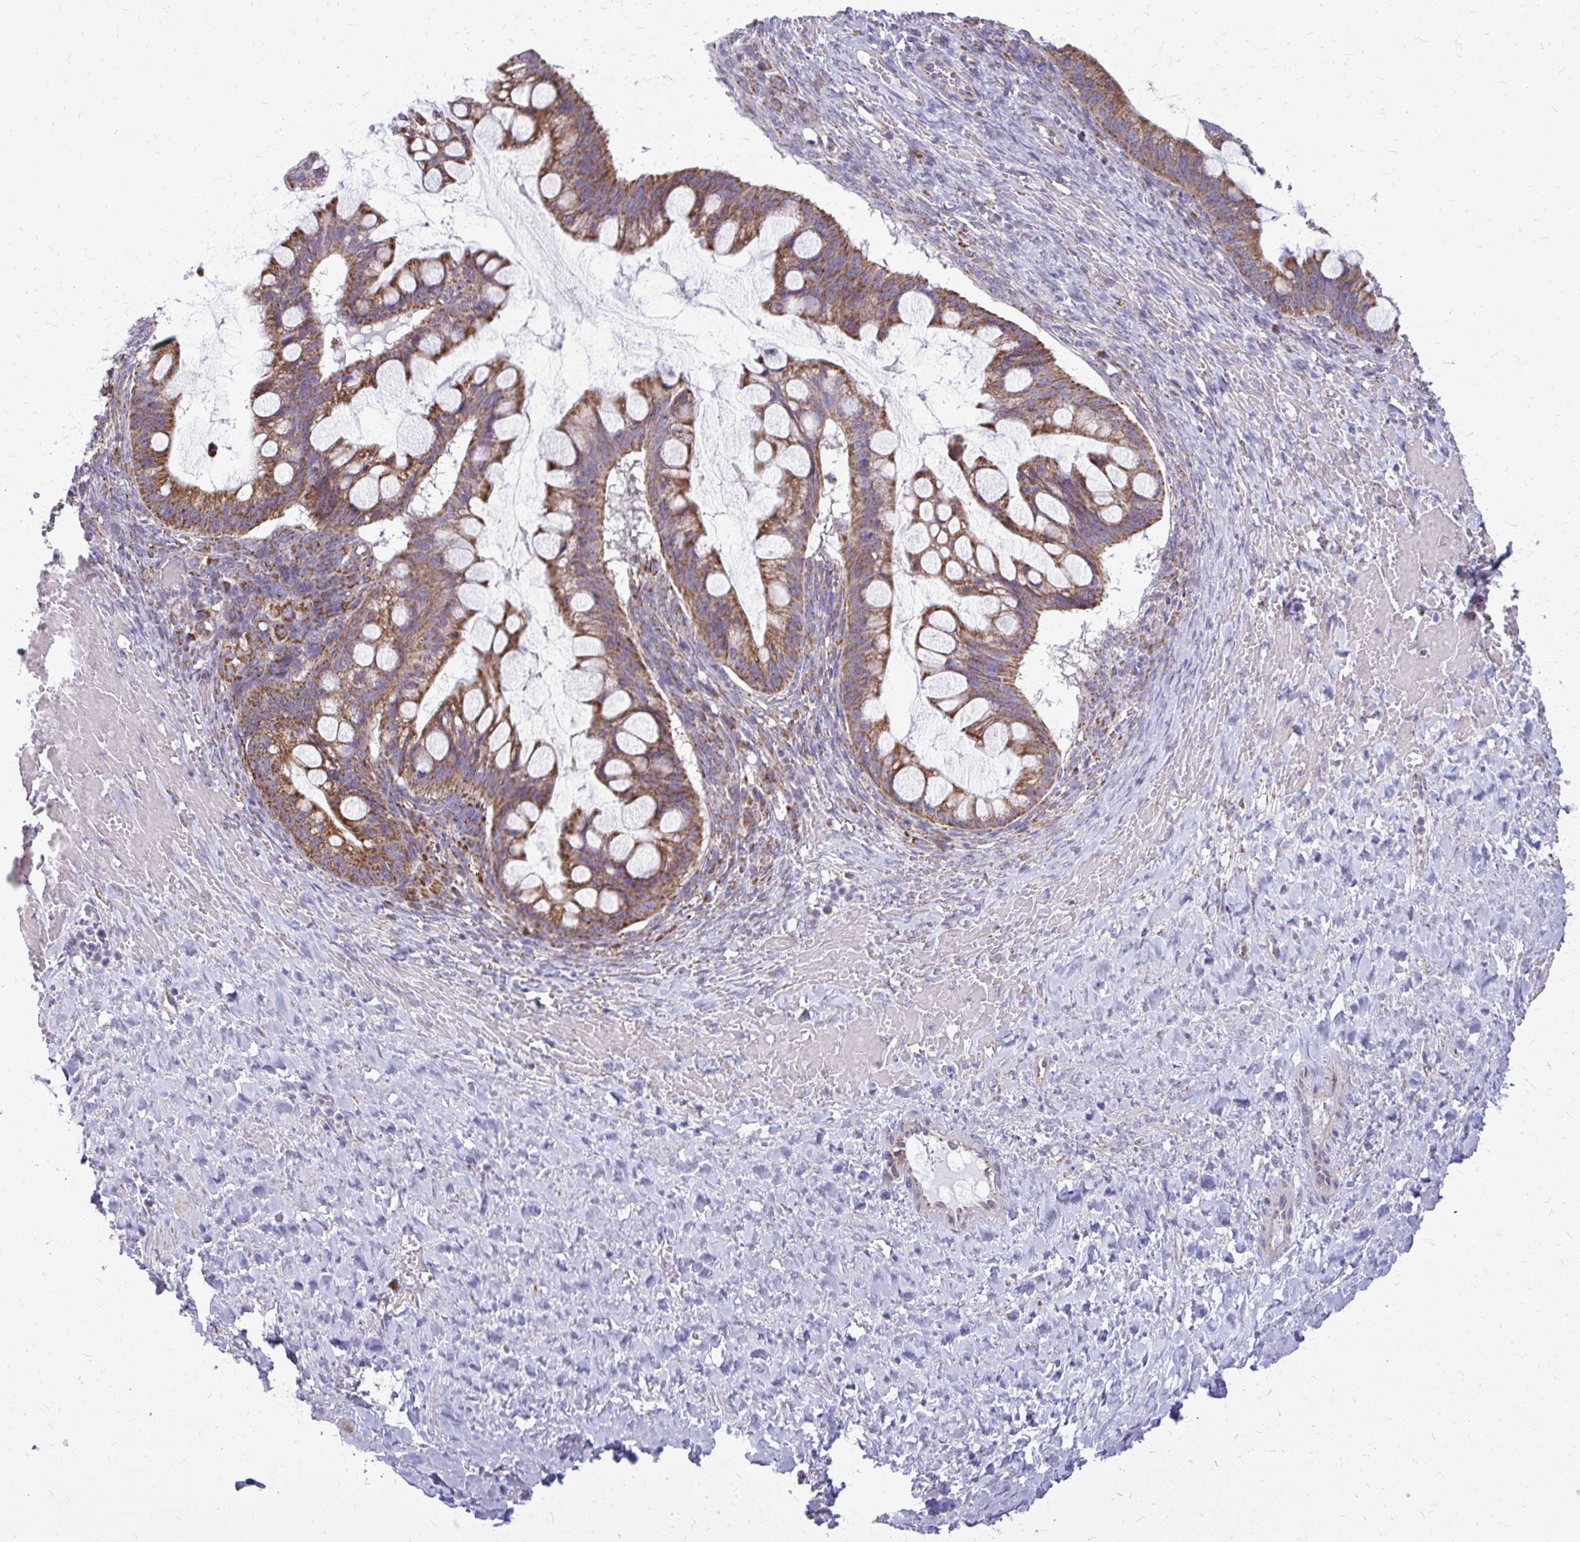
{"staining": {"intensity": "moderate", "quantity": ">75%", "location": "cytoplasmic/membranous"}, "tissue": "ovarian cancer", "cell_type": "Tumor cells", "image_type": "cancer", "snomed": [{"axis": "morphology", "description": "Cystadenocarcinoma, mucinous, NOS"}, {"axis": "topography", "description": "Ovary"}], "caption": "A photomicrograph of human mucinous cystadenocarcinoma (ovarian) stained for a protein exhibits moderate cytoplasmic/membranous brown staining in tumor cells.", "gene": "IFIT1", "patient": {"sex": "female", "age": 73}}